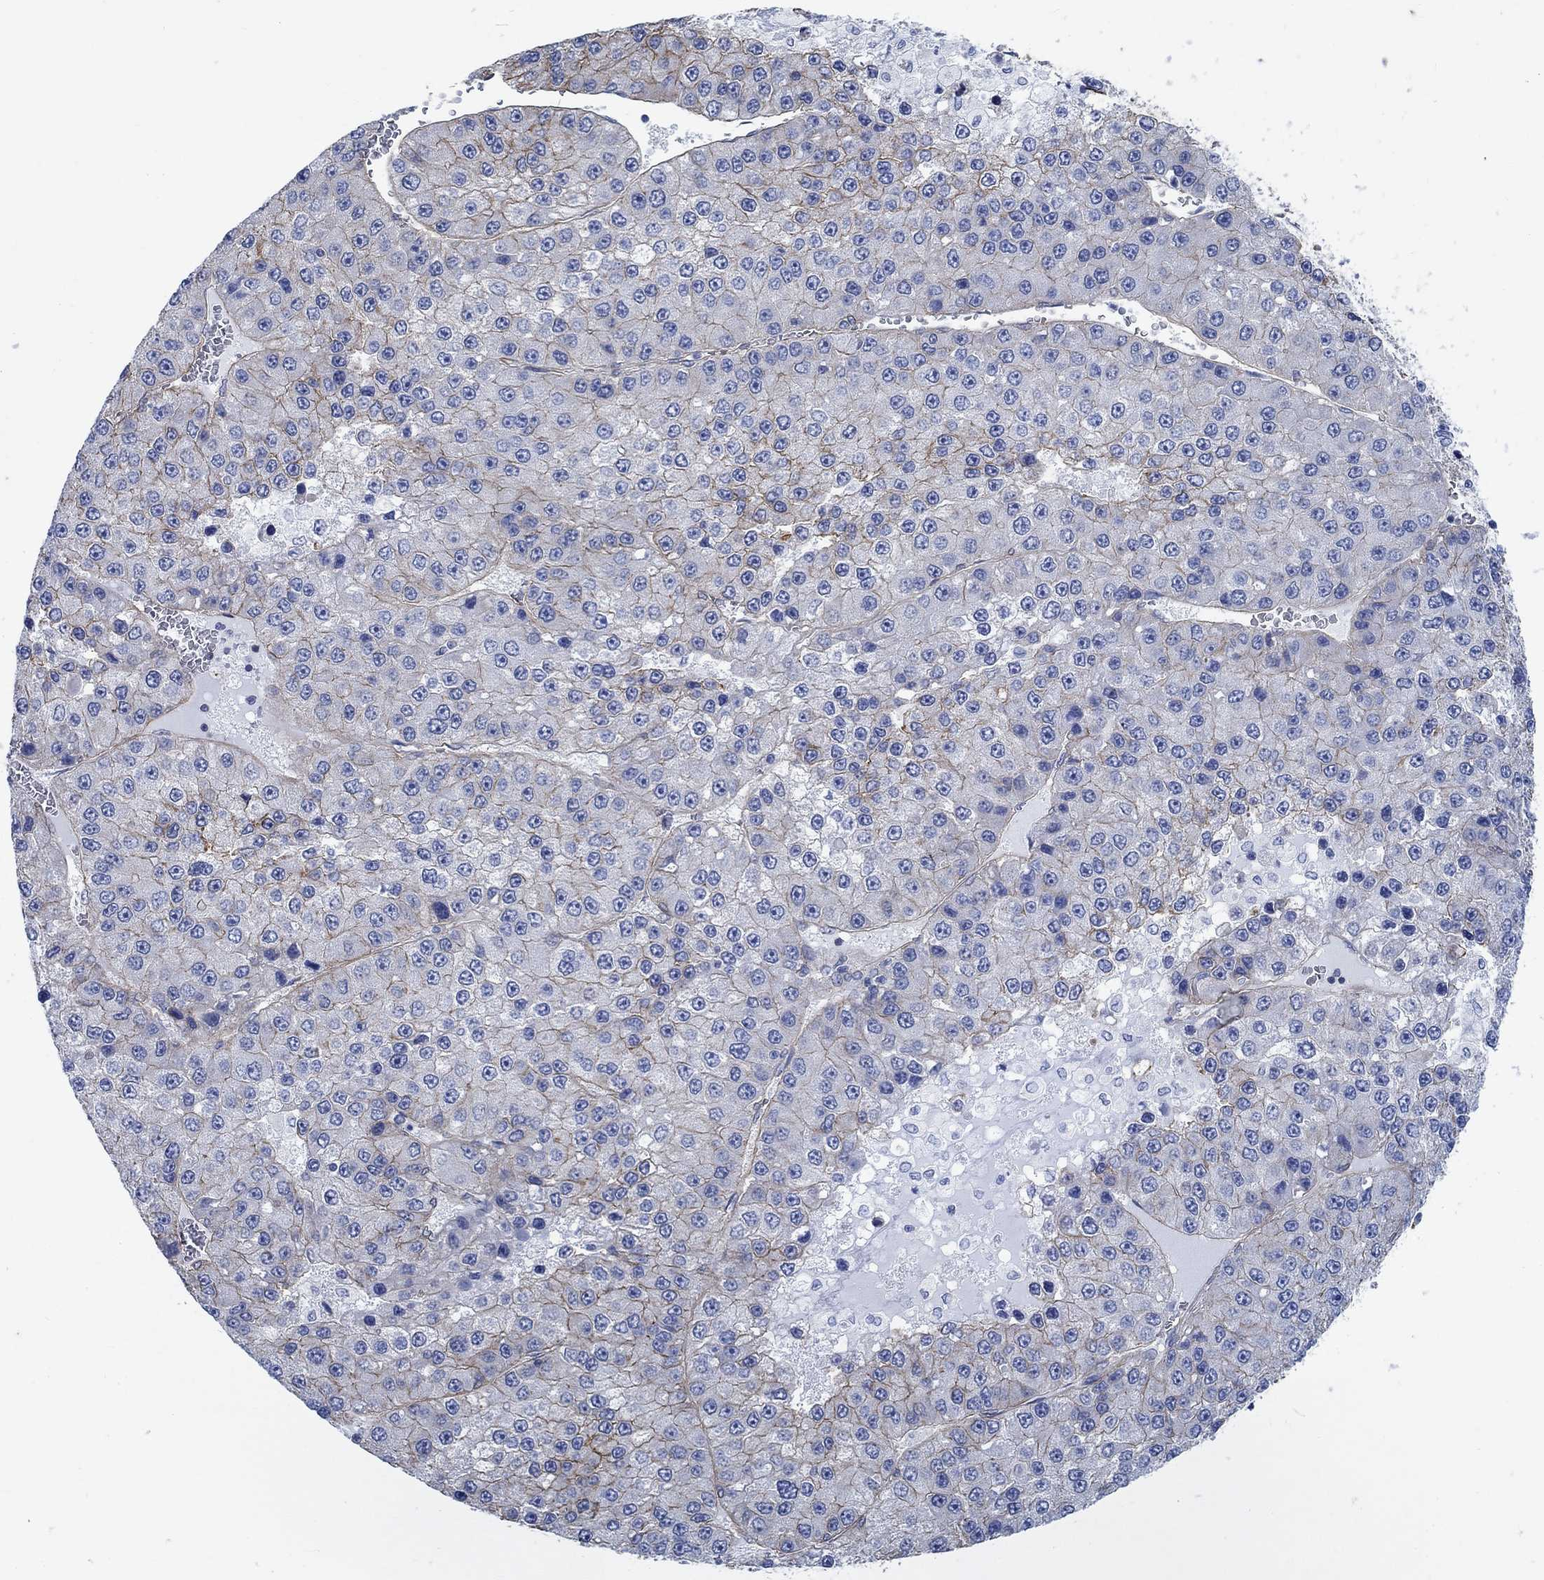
{"staining": {"intensity": "moderate", "quantity": "25%-75%", "location": "cytoplasmic/membranous"}, "tissue": "liver cancer", "cell_type": "Tumor cells", "image_type": "cancer", "snomed": [{"axis": "morphology", "description": "Carcinoma, Hepatocellular, NOS"}, {"axis": "topography", "description": "Liver"}], "caption": "High-magnification brightfield microscopy of liver hepatocellular carcinoma stained with DAB (brown) and counterstained with hematoxylin (blue). tumor cells exhibit moderate cytoplasmic/membranous positivity is appreciated in about25%-75% of cells.", "gene": "TMEM198", "patient": {"sex": "female", "age": 73}}